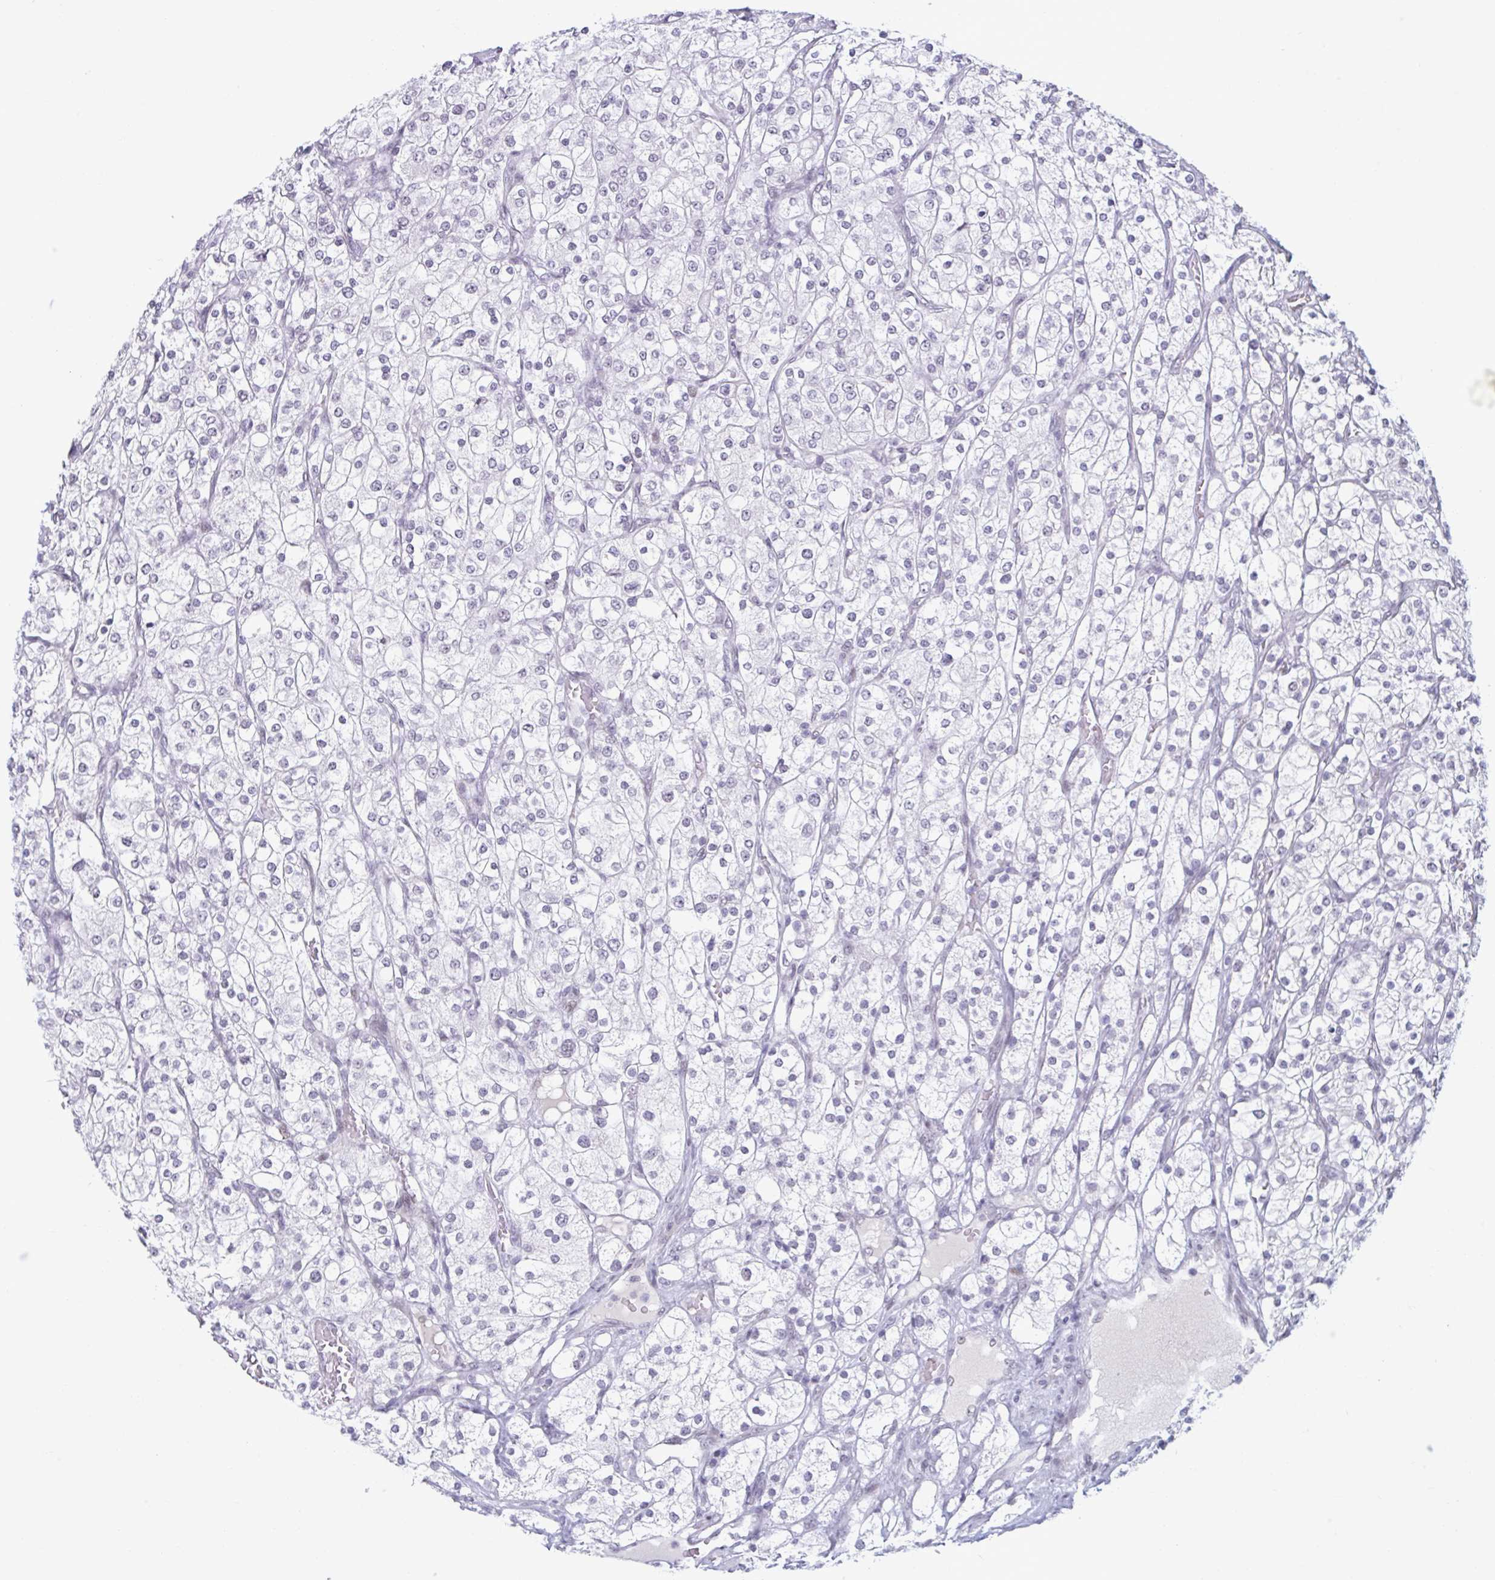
{"staining": {"intensity": "negative", "quantity": "none", "location": "none"}, "tissue": "renal cancer", "cell_type": "Tumor cells", "image_type": "cancer", "snomed": [{"axis": "morphology", "description": "Adenocarcinoma, NOS"}, {"axis": "topography", "description": "Kidney"}], "caption": "Renal cancer (adenocarcinoma) was stained to show a protein in brown. There is no significant staining in tumor cells.", "gene": "HSD17B6", "patient": {"sex": "male", "age": 80}}